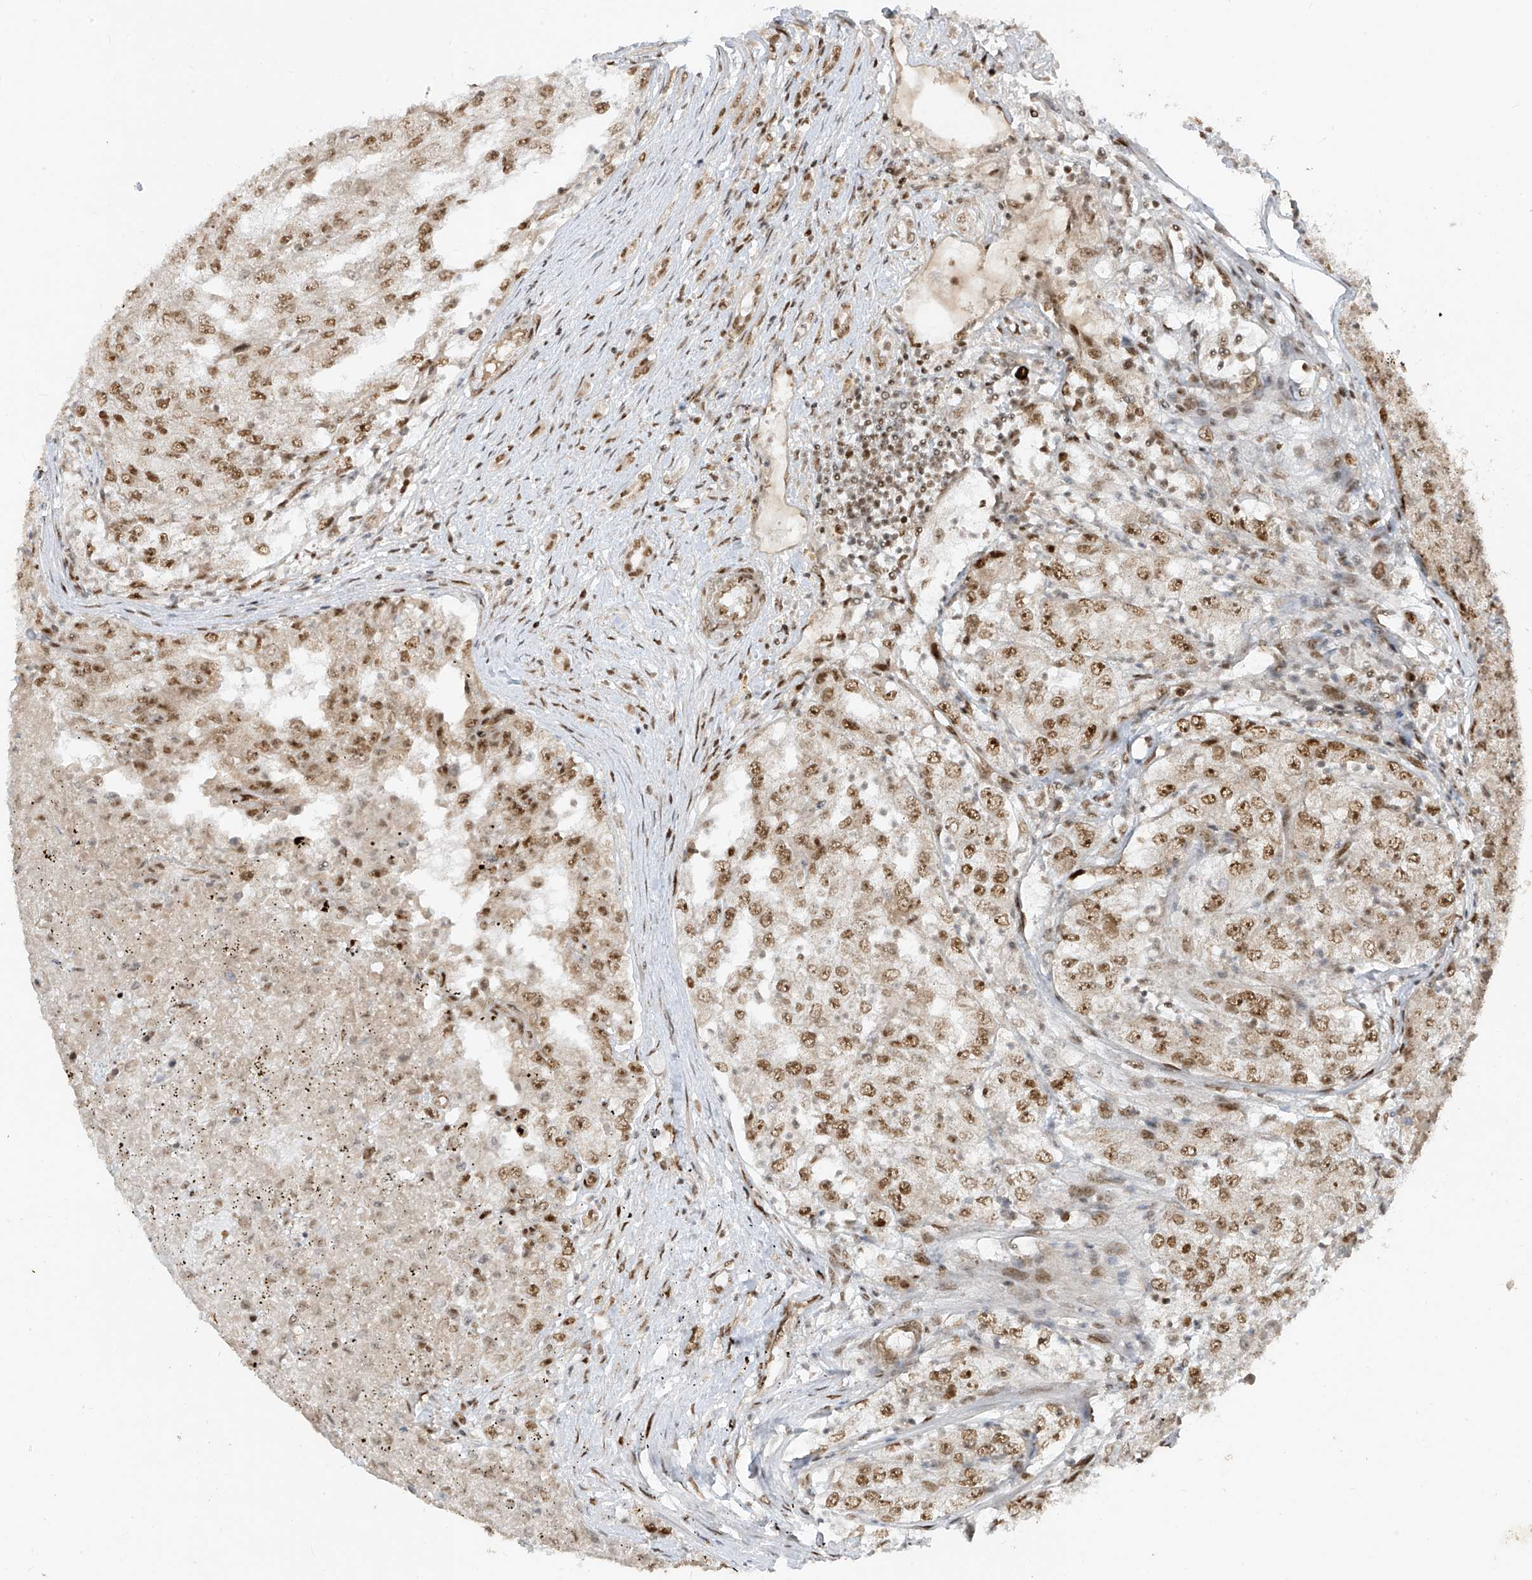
{"staining": {"intensity": "moderate", "quantity": ">75%", "location": "nuclear"}, "tissue": "renal cancer", "cell_type": "Tumor cells", "image_type": "cancer", "snomed": [{"axis": "morphology", "description": "Adenocarcinoma, NOS"}, {"axis": "topography", "description": "Kidney"}], "caption": "An immunohistochemistry (IHC) micrograph of neoplastic tissue is shown. Protein staining in brown labels moderate nuclear positivity in renal adenocarcinoma within tumor cells. The staining is performed using DAB (3,3'-diaminobenzidine) brown chromogen to label protein expression. The nuclei are counter-stained blue using hematoxylin.", "gene": "ARHGEF3", "patient": {"sex": "female", "age": 54}}